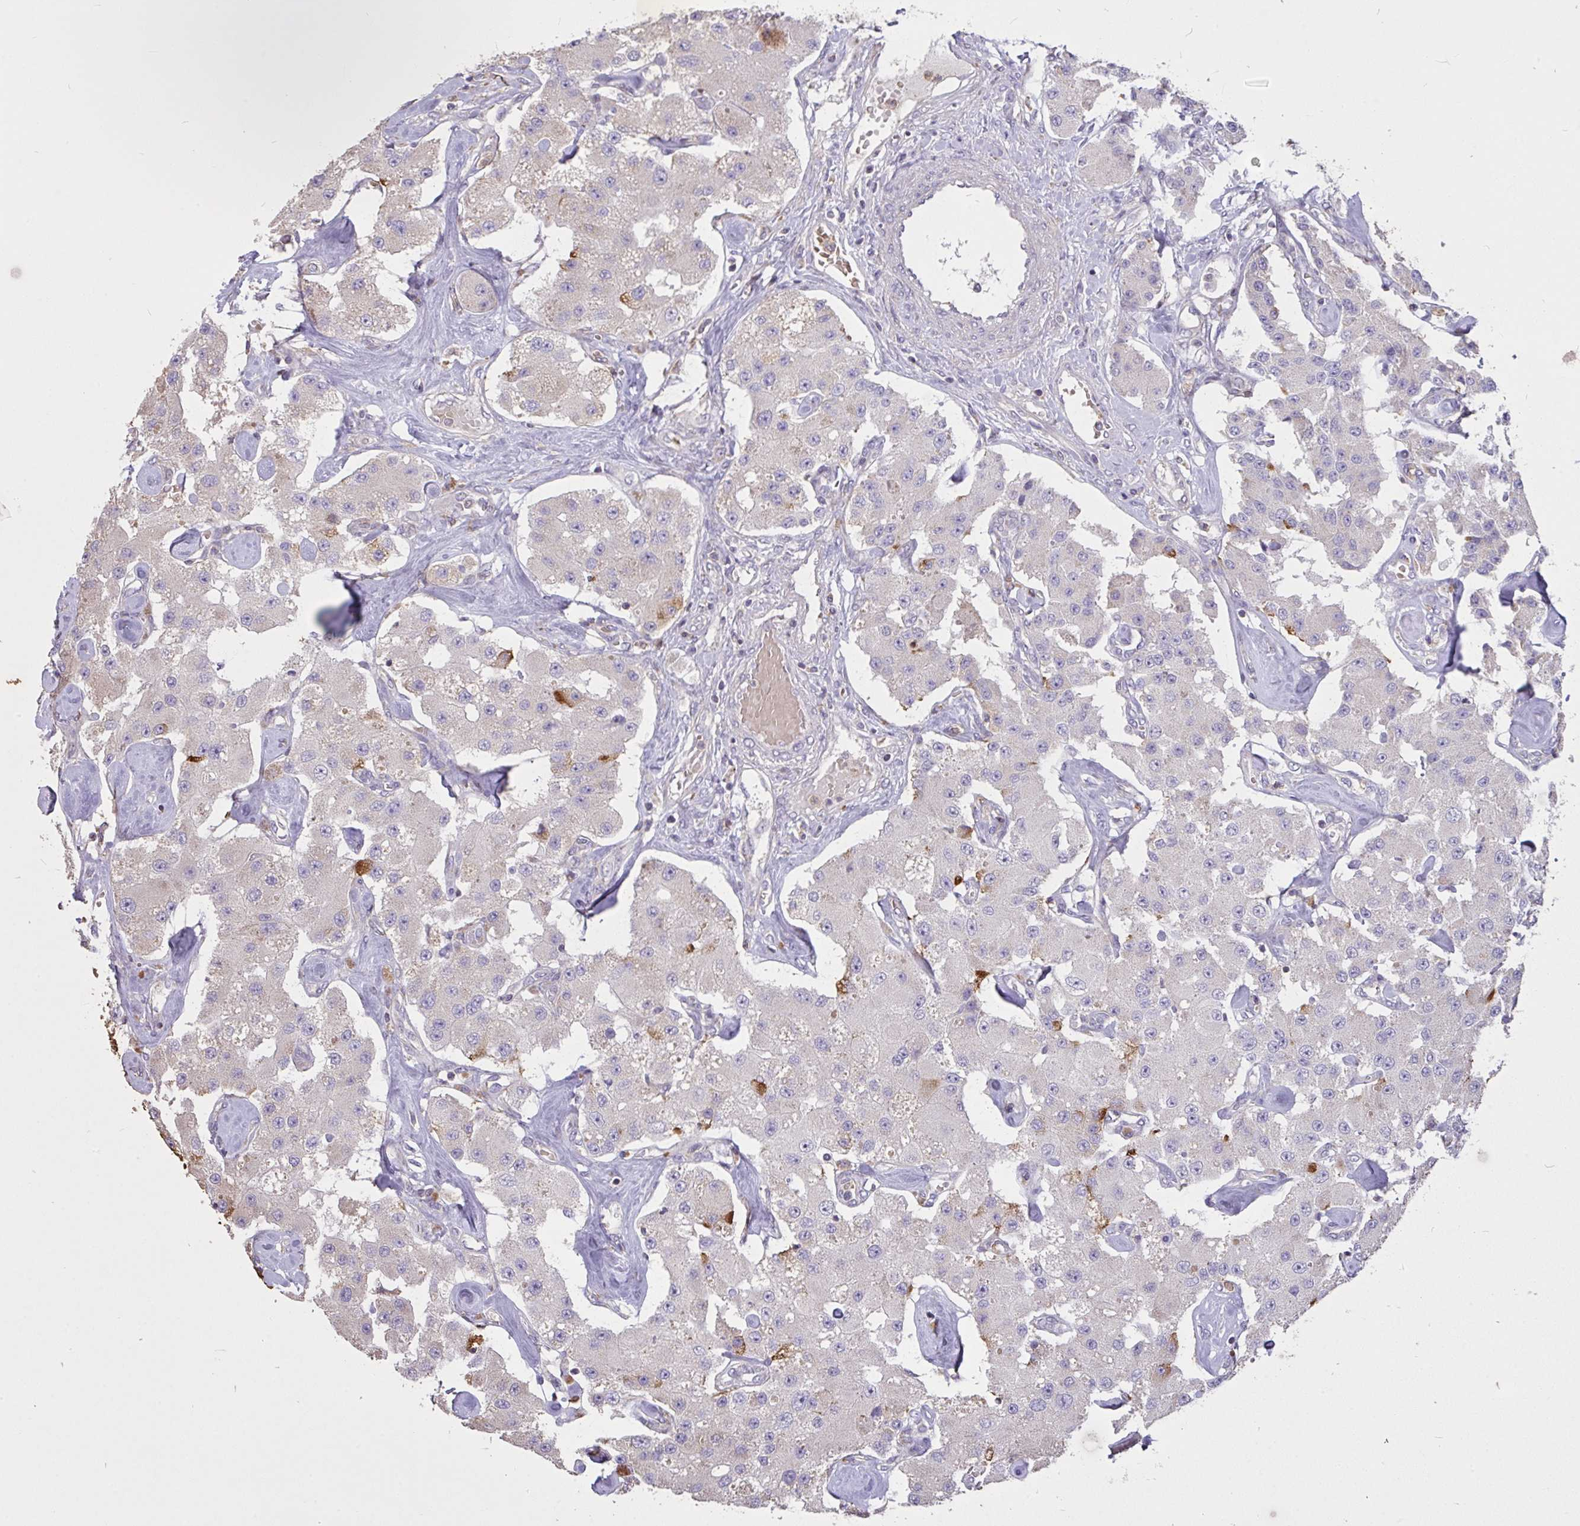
{"staining": {"intensity": "negative", "quantity": "none", "location": "none"}, "tissue": "carcinoid", "cell_type": "Tumor cells", "image_type": "cancer", "snomed": [{"axis": "morphology", "description": "Carcinoid, malignant, NOS"}, {"axis": "topography", "description": "Pancreas"}], "caption": "DAB (3,3'-diaminobenzidine) immunohistochemical staining of human carcinoid demonstrates no significant expression in tumor cells.", "gene": "FCER1A", "patient": {"sex": "male", "age": 41}}